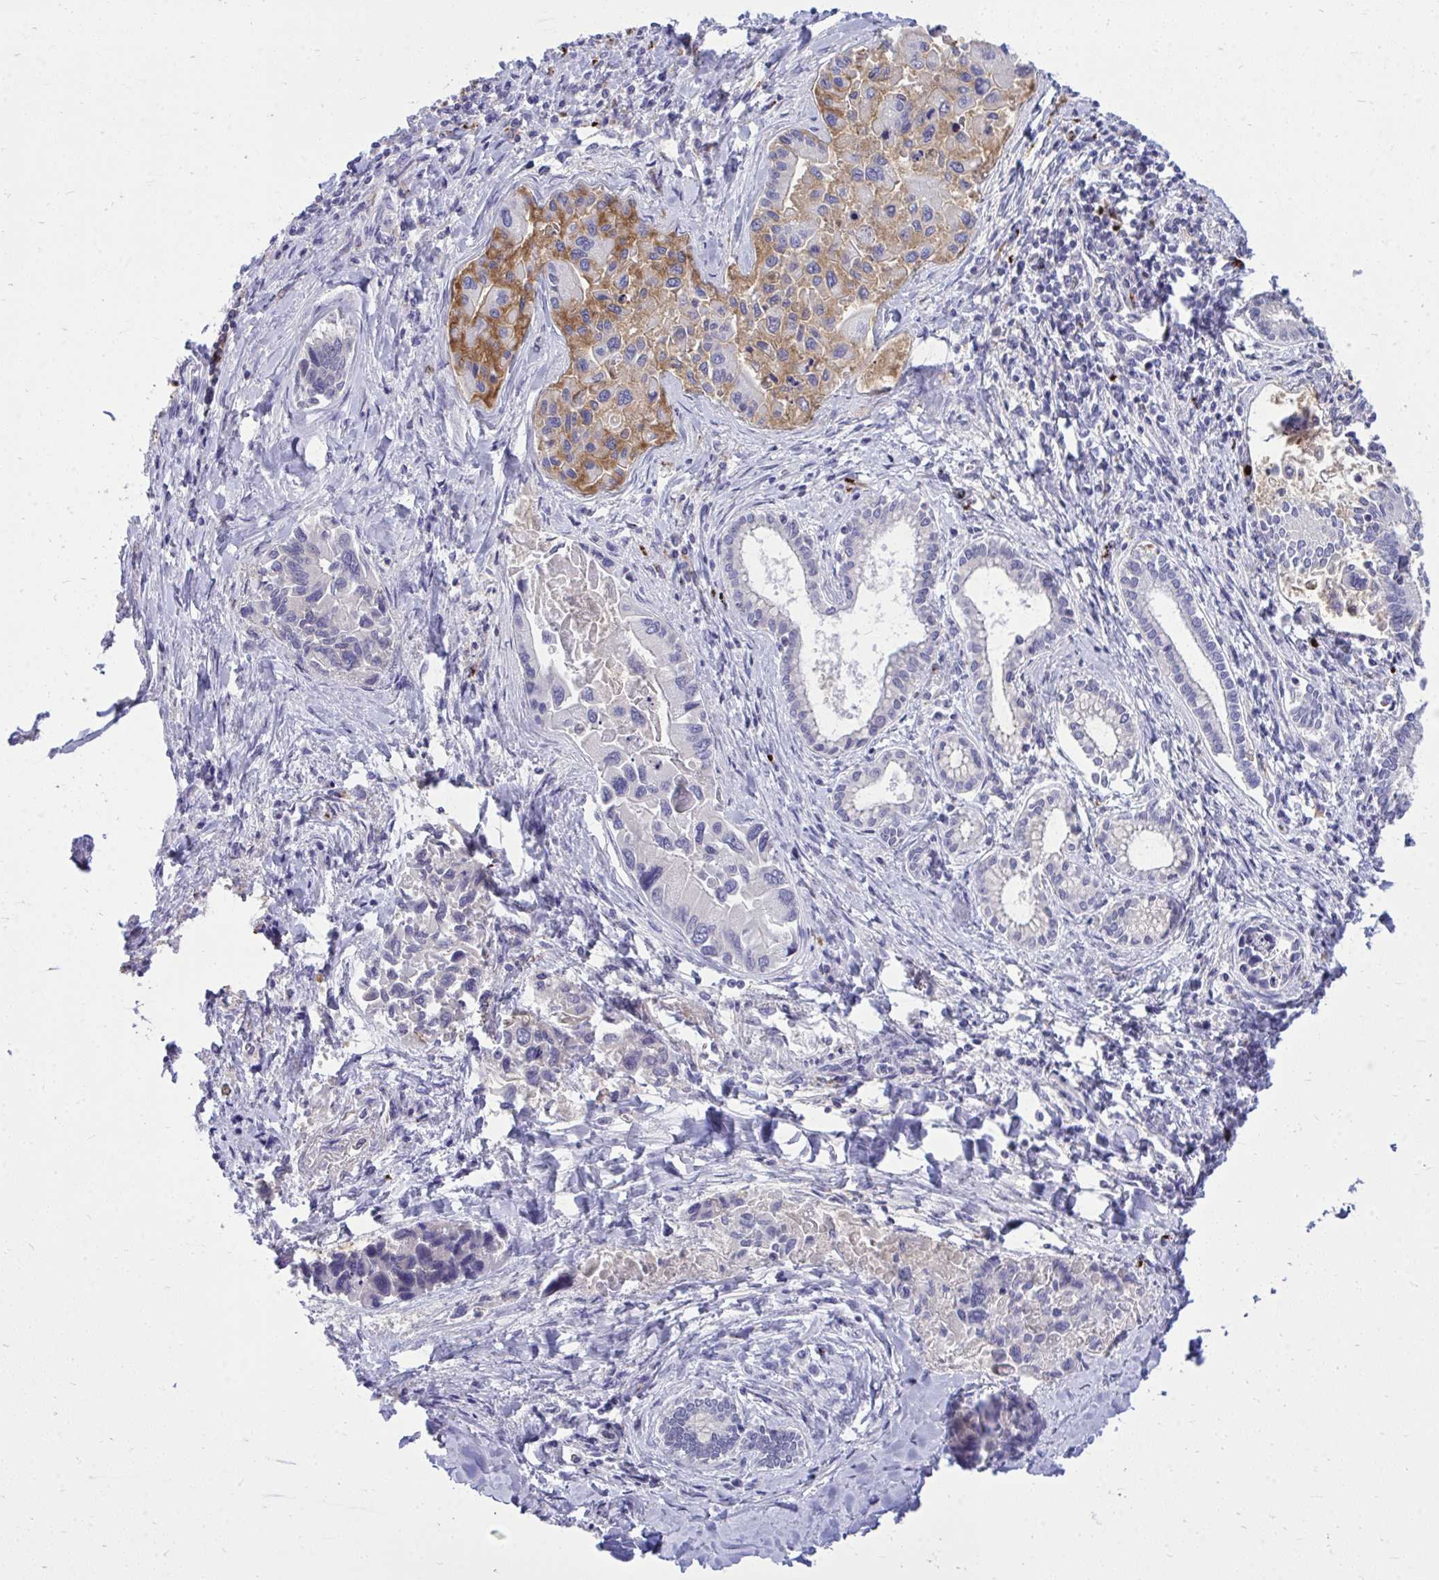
{"staining": {"intensity": "negative", "quantity": "none", "location": "none"}, "tissue": "liver cancer", "cell_type": "Tumor cells", "image_type": "cancer", "snomed": [{"axis": "morphology", "description": "Cholangiocarcinoma"}, {"axis": "topography", "description": "Liver"}], "caption": "IHC of human cholangiocarcinoma (liver) exhibits no positivity in tumor cells.", "gene": "TP53I11", "patient": {"sex": "male", "age": 66}}